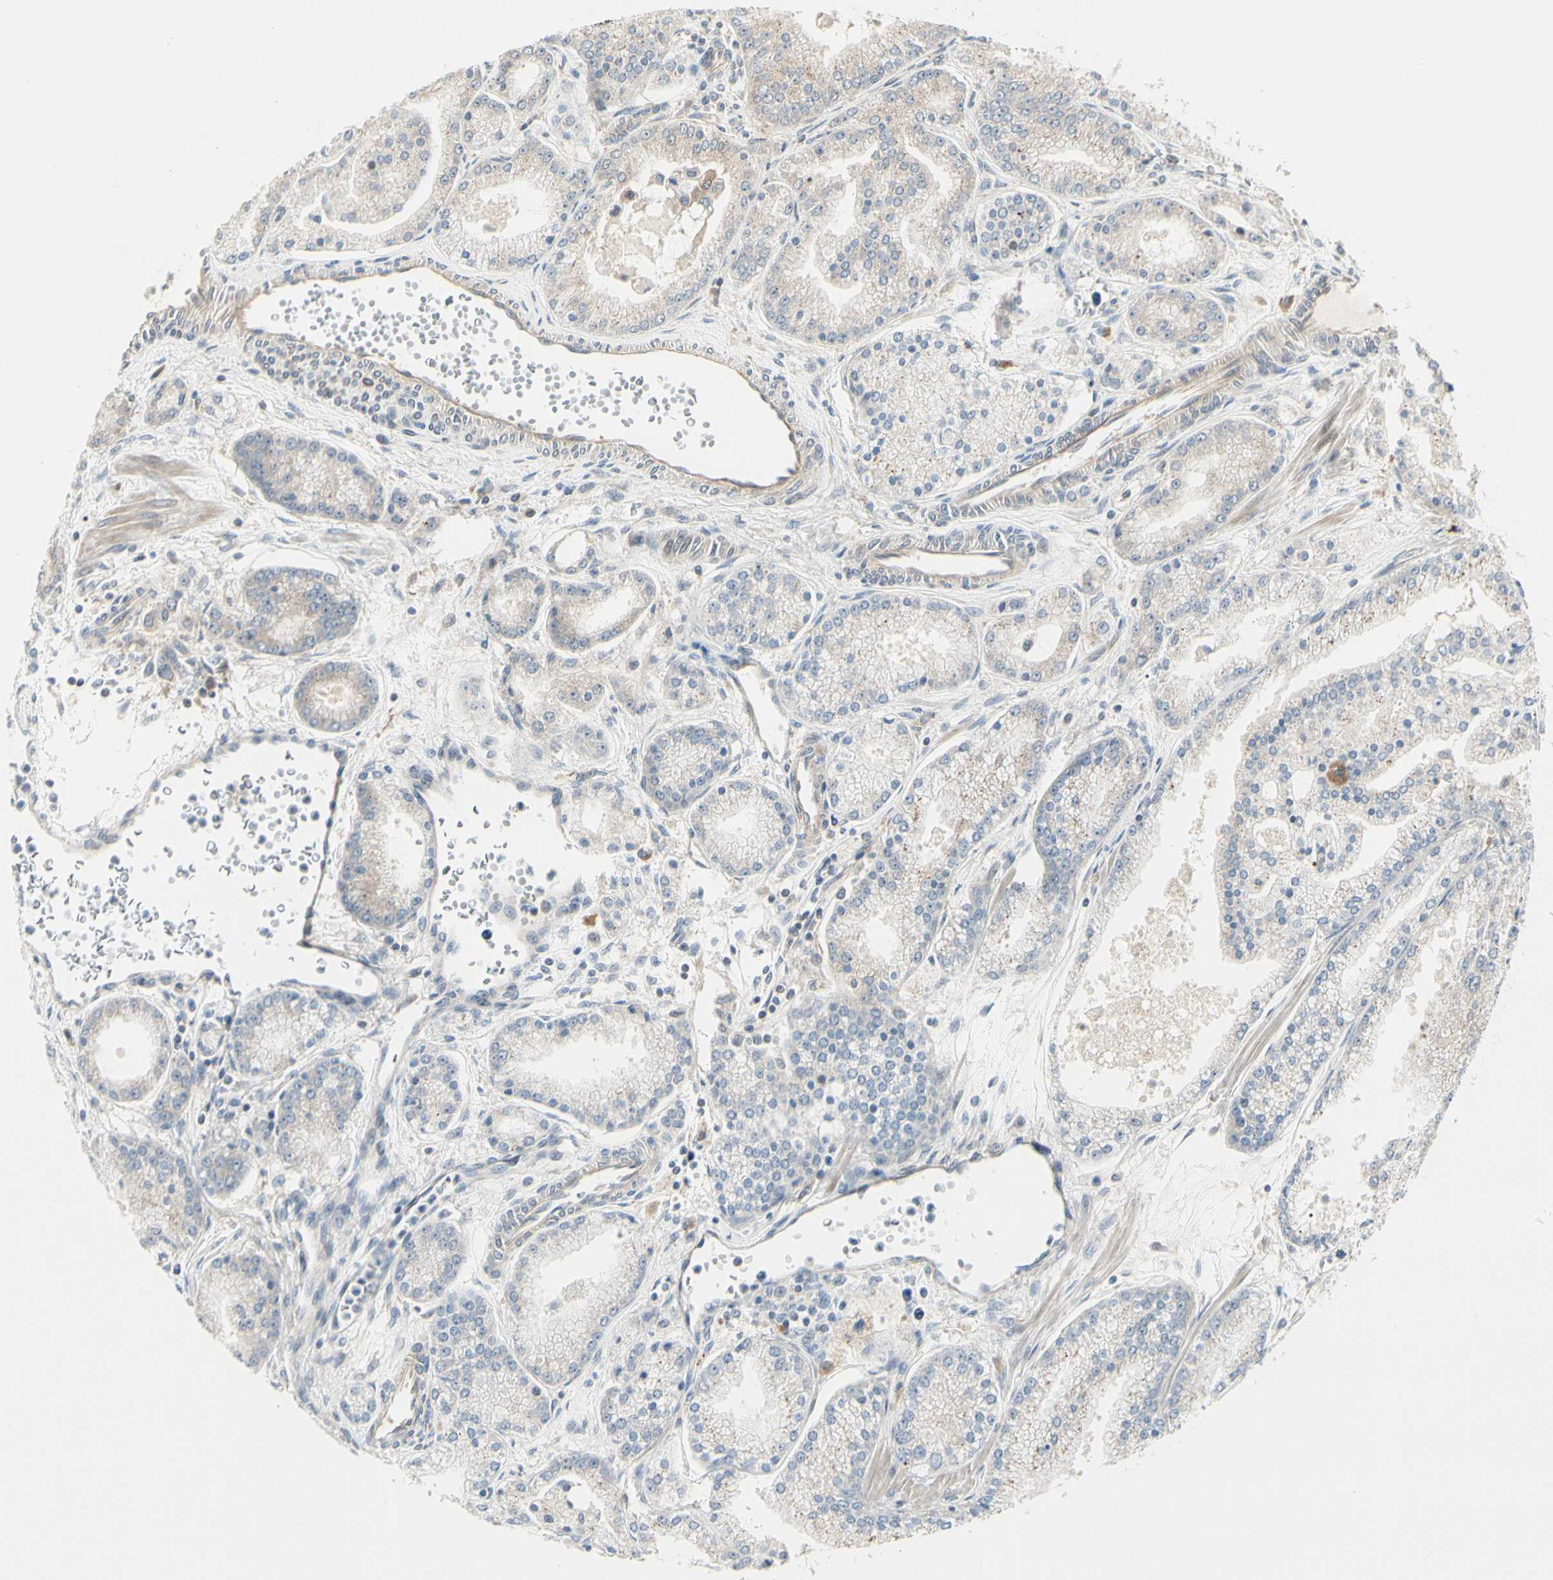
{"staining": {"intensity": "weak", "quantity": ">75%", "location": "cytoplasmic/membranous"}, "tissue": "prostate cancer", "cell_type": "Tumor cells", "image_type": "cancer", "snomed": [{"axis": "morphology", "description": "Adenocarcinoma, High grade"}, {"axis": "topography", "description": "Prostate"}], "caption": "The micrograph demonstrates staining of prostate cancer, revealing weak cytoplasmic/membranous protein staining (brown color) within tumor cells.", "gene": "F2R", "patient": {"sex": "male", "age": 61}}